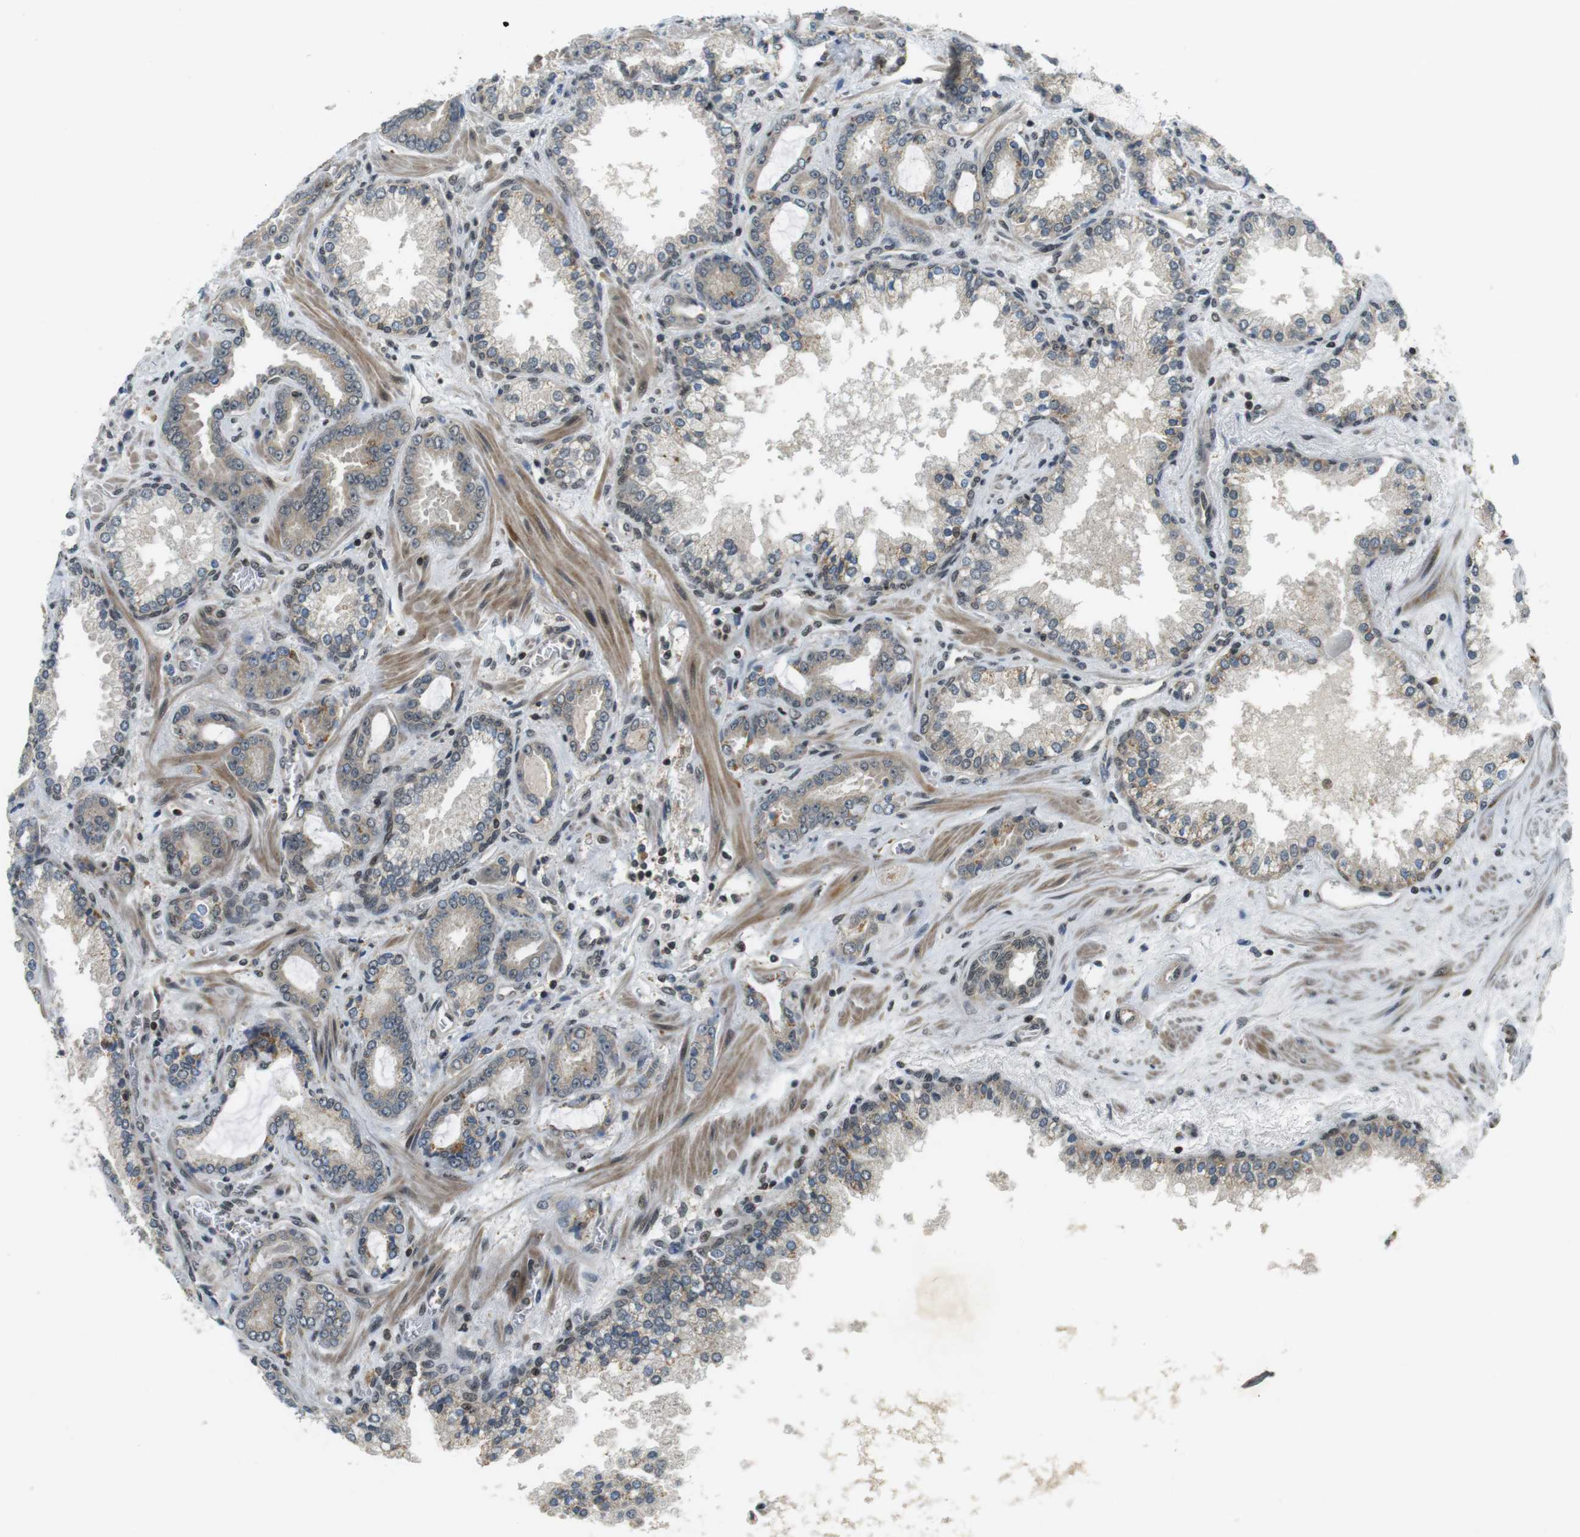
{"staining": {"intensity": "weak", "quantity": ">75%", "location": "cytoplasmic/membranous"}, "tissue": "prostate cancer", "cell_type": "Tumor cells", "image_type": "cancer", "snomed": [{"axis": "morphology", "description": "Adenocarcinoma, Low grade"}, {"axis": "topography", "description": "Prostate"}], "caption": "Human prostate adenocarcinoma (low-grade) stained with a protein marker reveals weak staining in tumor cells.", "gene": "BRD4", "patient": {"sex": "male", "age": 60}}